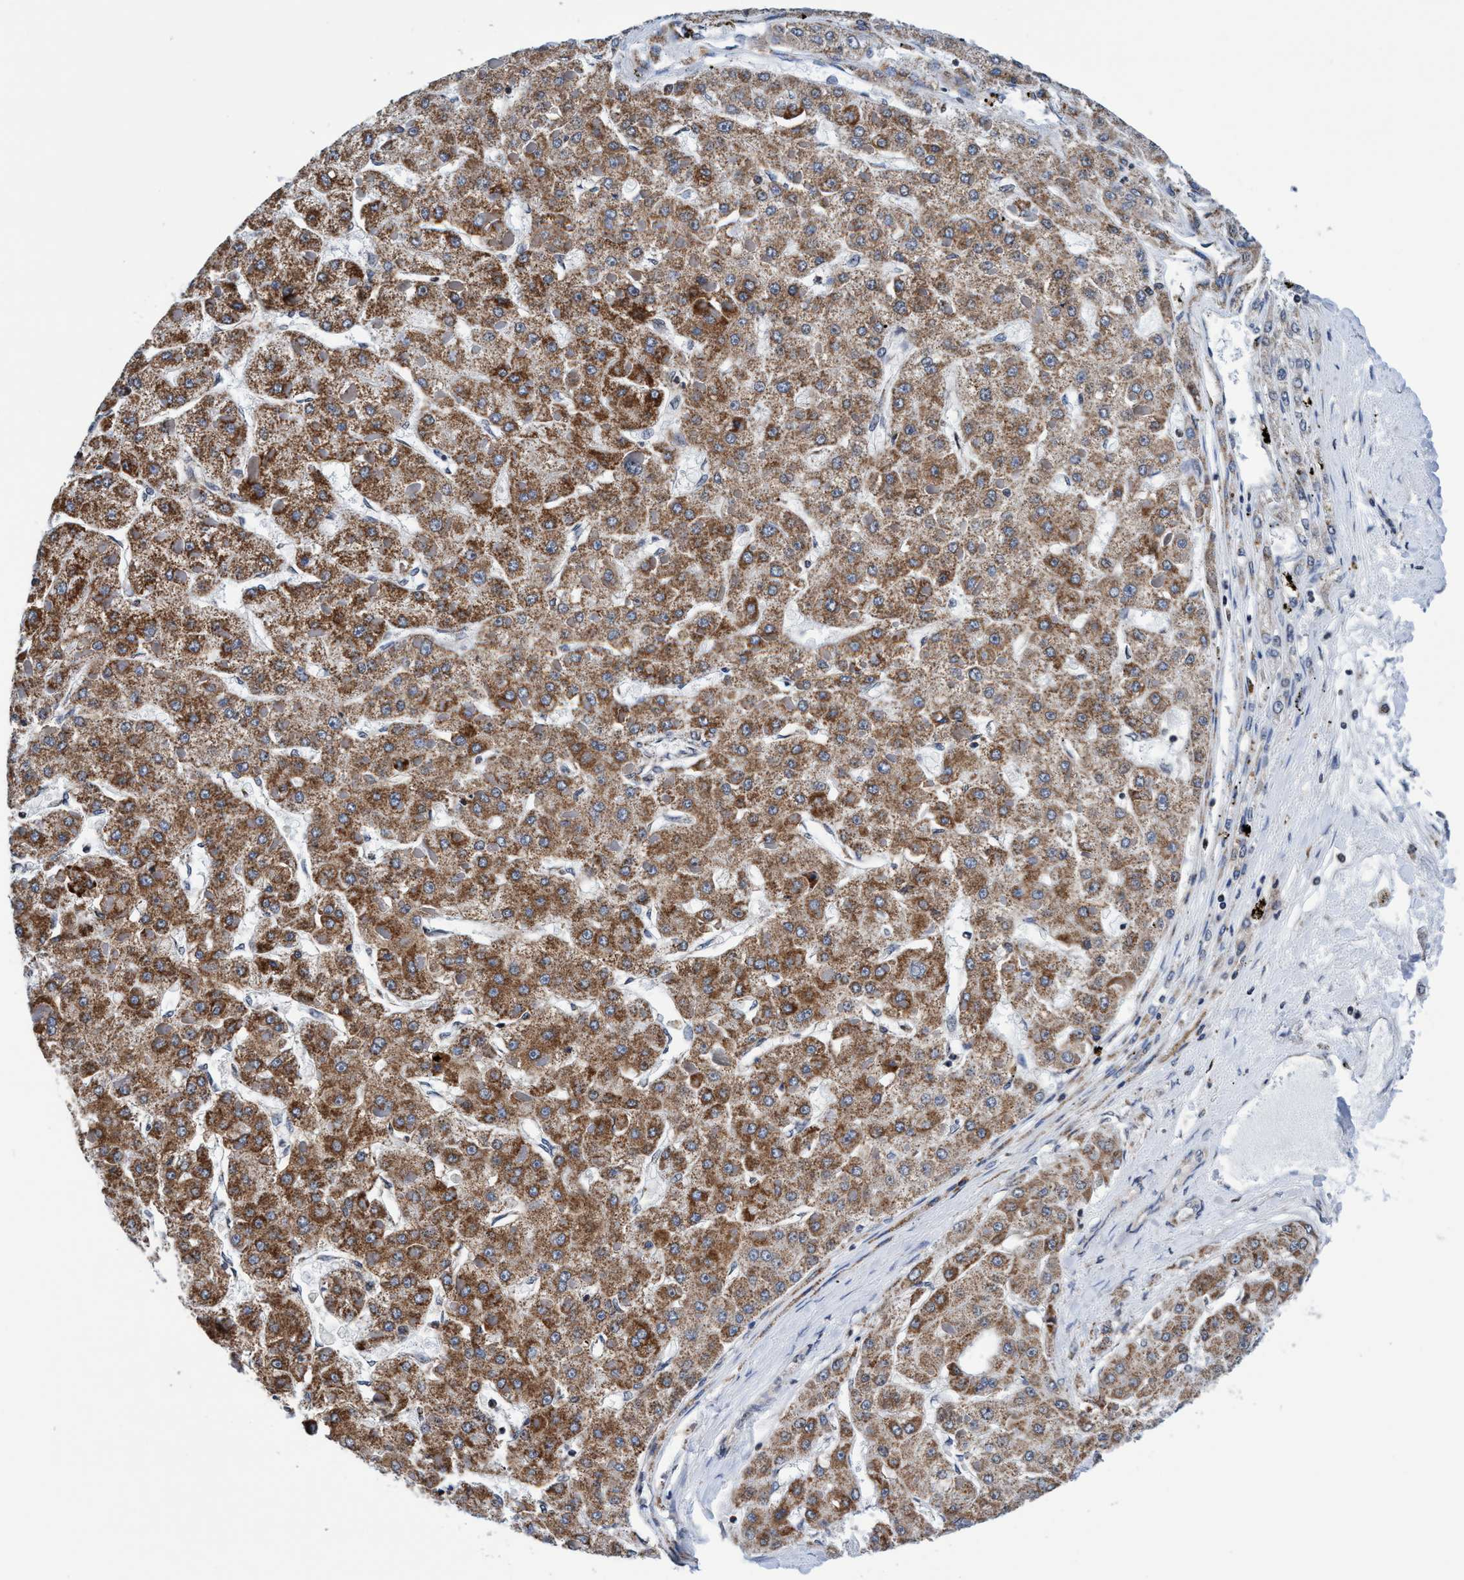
{"staining": {"intensity": "moderate", "quantity": ">75%", "location": "cytoplasmic/membranous"}, "tissue": "liver cancer", "cell_type": "Tumor cells", "image_type": "cancer", "snomed": [{"axis": "morphology", "description": "Carcinoma, Hepatocellular, NOS"}, {"axis": "topography", "description": "Liver"}], "caption": "The photomicrograph displays immunohistochemical staining of liver cancer (hepatocellular carcinoma). There is moderate cytoplasmic/membranous positivity is identified in about >75% of tumor cells. The protein is stained brown, and the nuclei are stained in blue (DAB IHC with brightfield microscopy, high magnification).", "gene": "AGAP2", "patient": {"sex": "female", "age": 73}}